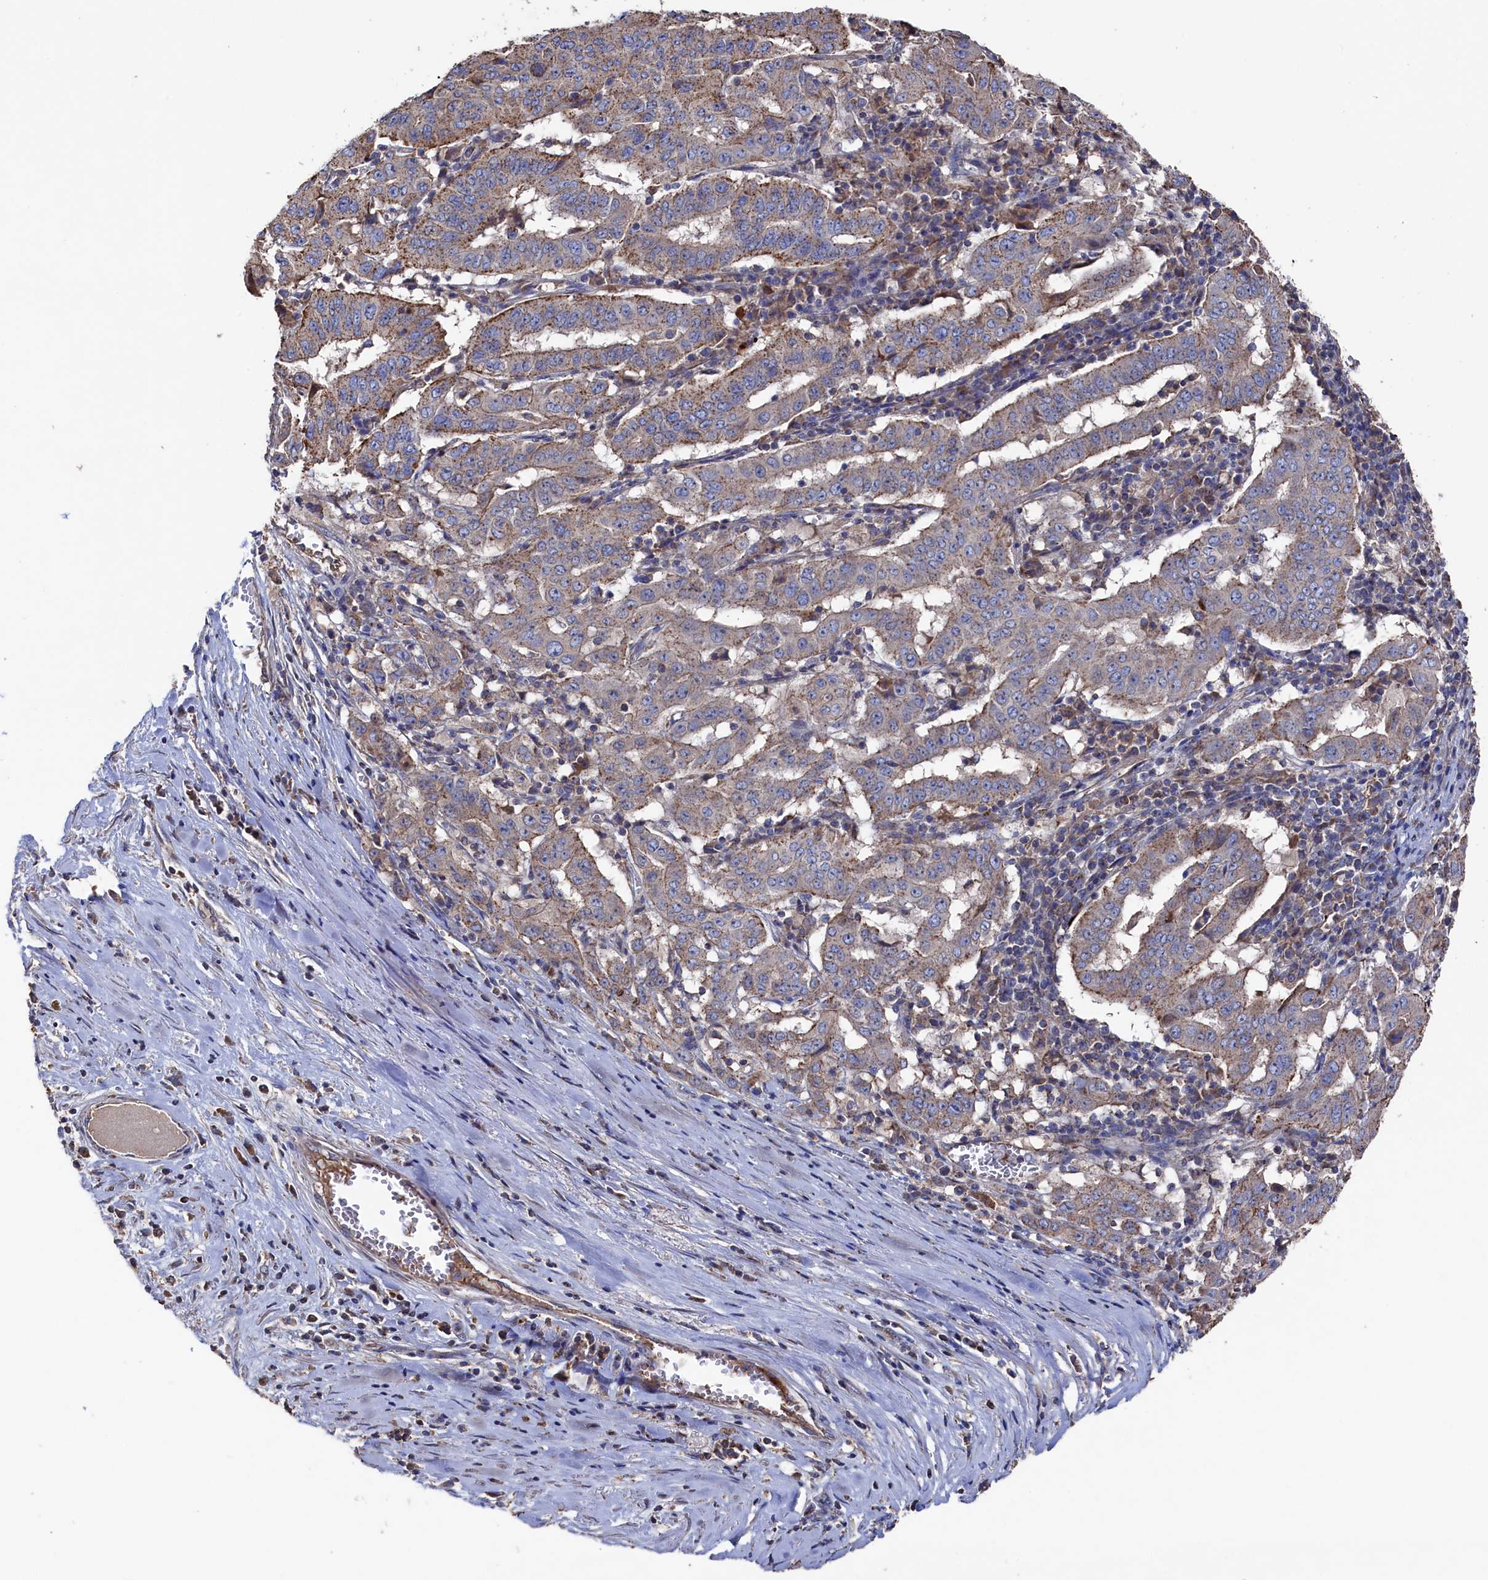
{"staining": {"intensity": "weak", "quantity": ">75%", "location": "cytoplasmic/membranous"}, "tissue": "pancreatic cancer", "cell_type": "Tumor cells", "image_type": "cancer", "snomed": [{"axis": "morphology", "description": "Adenocarcinoma, NOS"}, {"axis": "topography", "description": "Pancreas"}], "caption": "A micrograph showing weak cytoplasmic/membranous staining in approximately >75% of tumor cells in pancreatic cancer (adenocarcinoma), as visualized by brown immunohistochemical staining.", "gene": "TK2", "patient": {"sex": "male", "age": 63}}